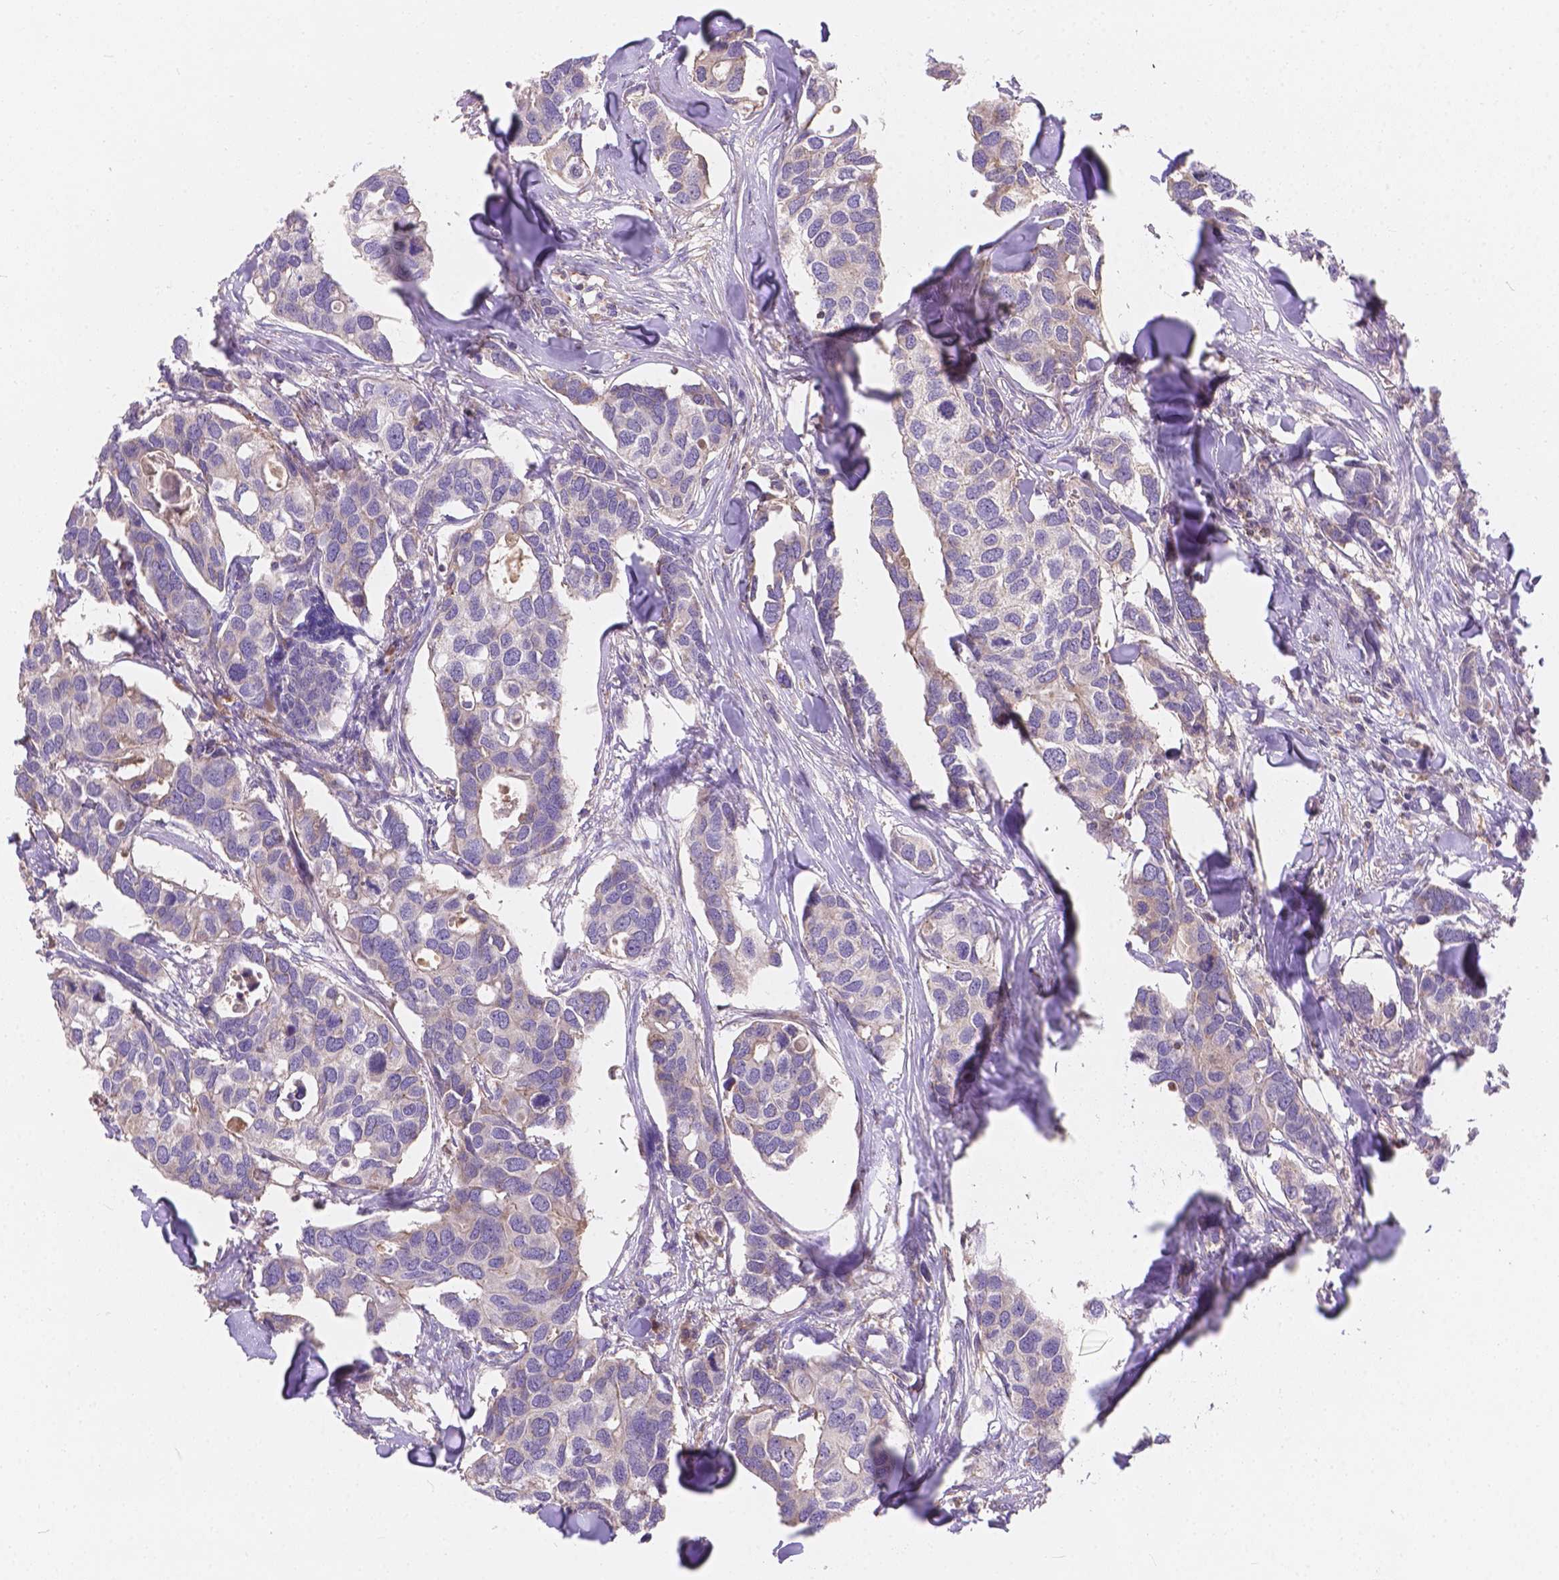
{"staining": {"intensity": "weak", "quantity": "25%-75%", "location": "cytoplasmic/membranous"}, "tissue": "breast cancer", "cell_type": "Tumor cells", "image_type": "cancer", "snomed": [{"axis": "morphology", "description": "Duct carcinoma"}, {"axis": "topography", "description": "Breast"}], "caption": "A photomicrograph of breast intraductal carcinoma stained for a protein reveals weak cytoplasmic/membranous brown staining in tumor cells. (brown staining indicates protein expression, while blue staining denotes nuclei).", "gene": "CDK10", "patient": {"sex": "female", "age": 83}}